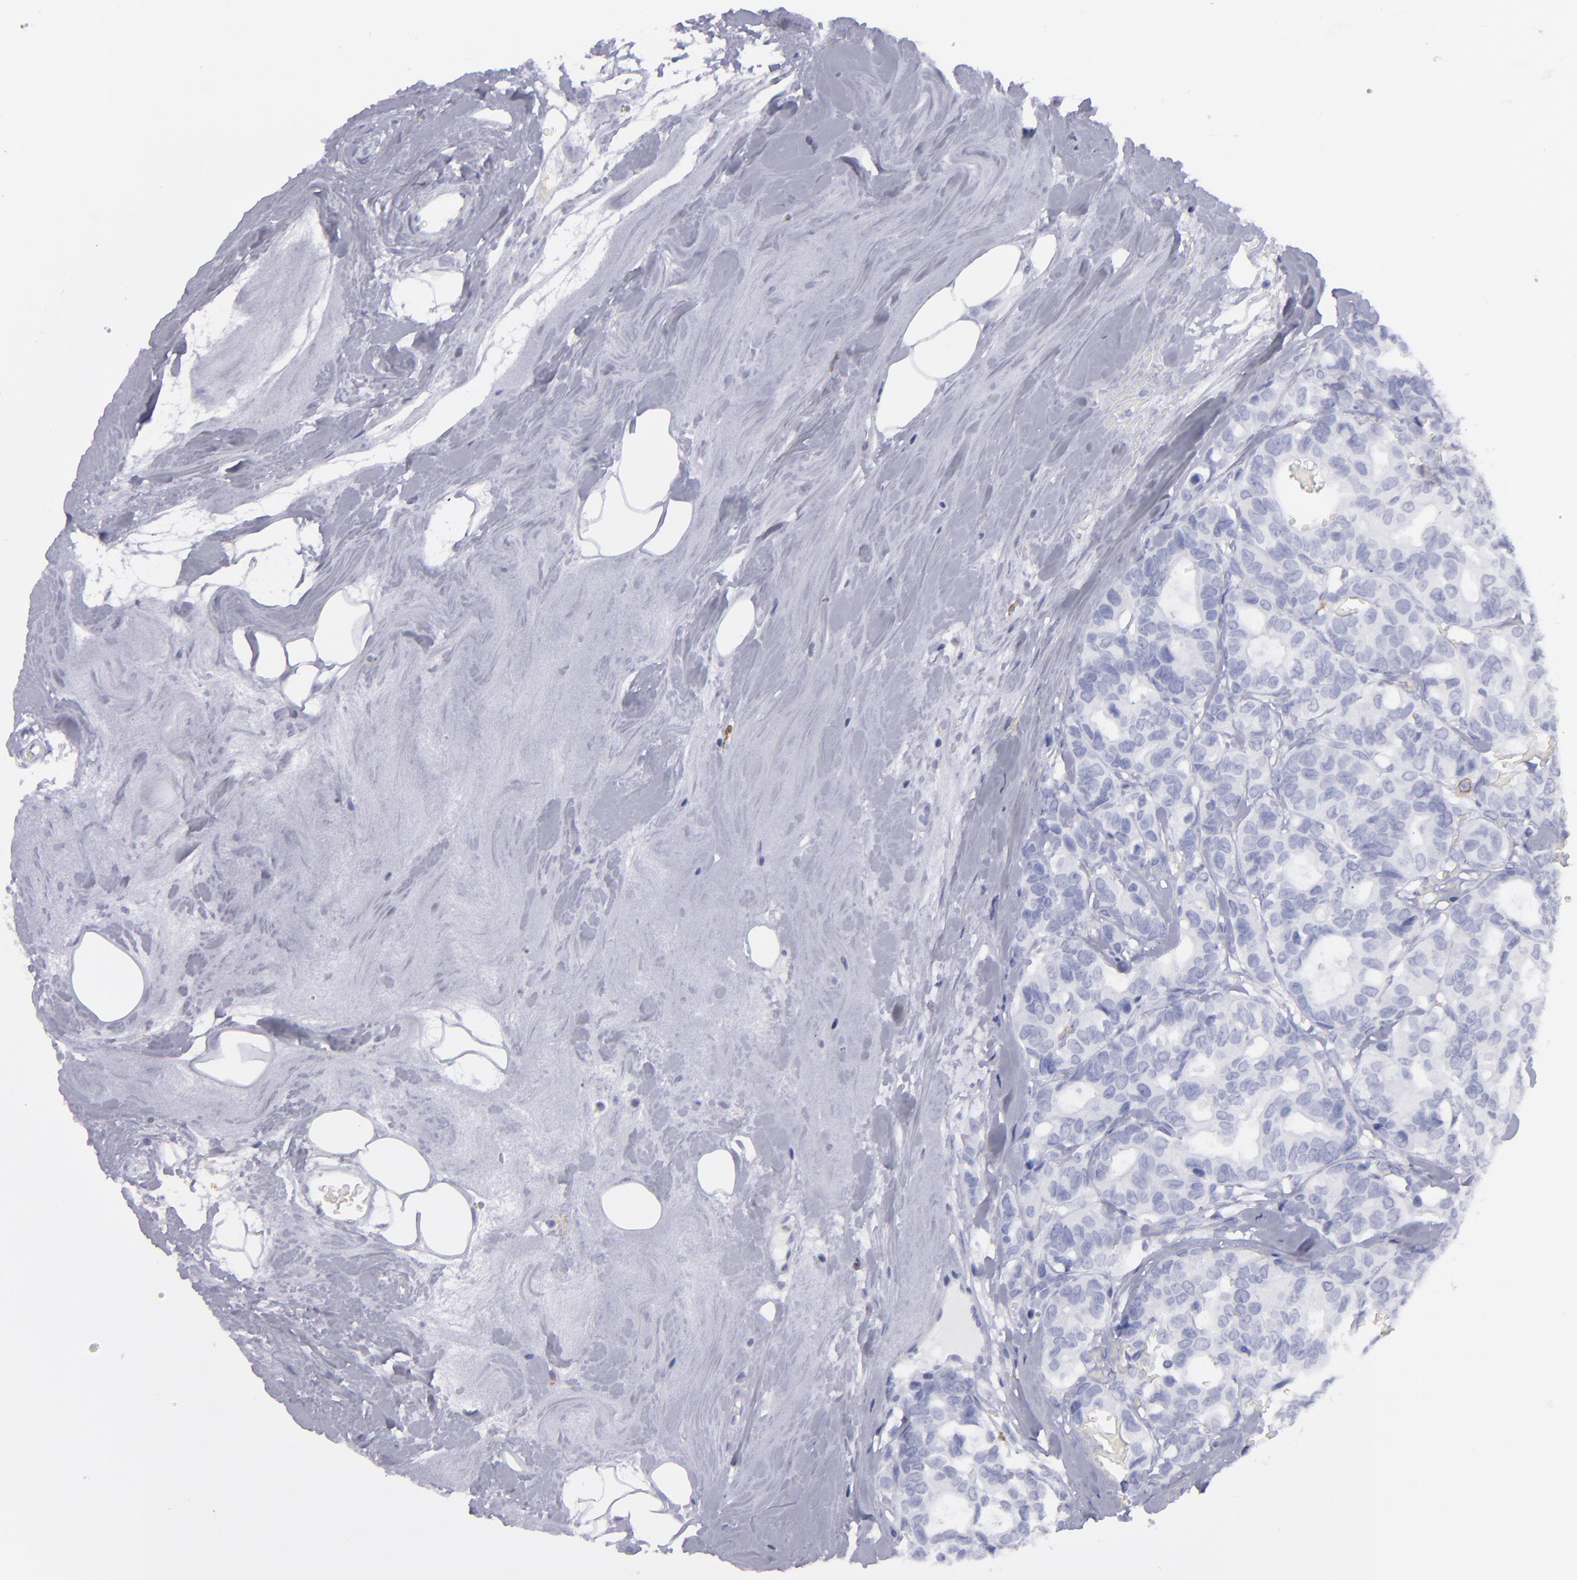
{"staining": {"intensity": "negative", "quantity": "none", "location": "none"}, "tissue": "breast cancer", "cell_type": "Tumor cells", "image_type": "cancer", "snomed": [{"axis": "morphology", "description": "Duct carcinoma"}, {"axis": "topography", "description": "Breast"}], "caption": "This histopathology image is of intraductal carcinoma (breast) stained with immunohistochemistry to label a protein in brown with the nuclei are counter-stained blue. There is no staining in tumor cells. (Immunohistochemistry, brightfield microscopy, high magnification).", "gene": "SELPLG", "patient": {"sex": "female", "age": 69}}